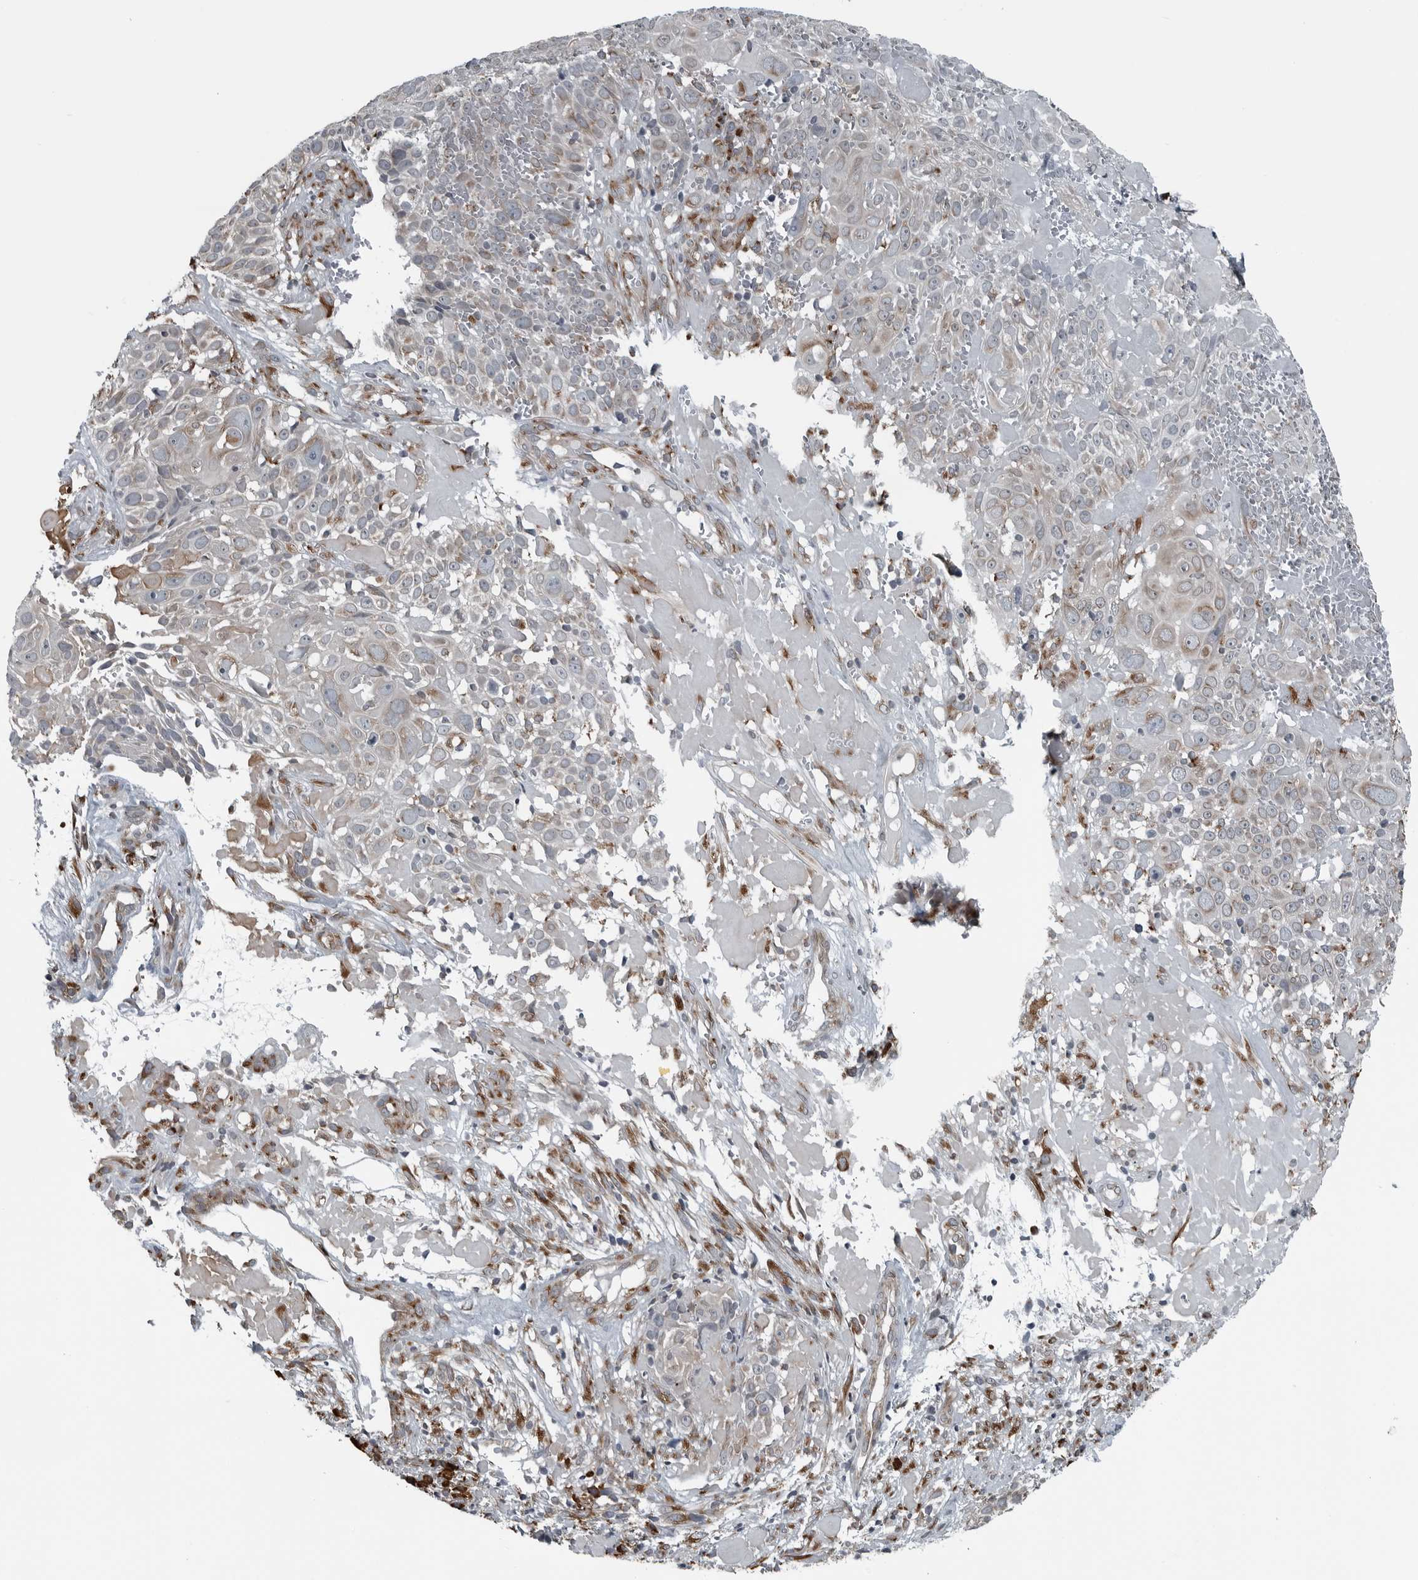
{"staining": {"intensity": "weak", "quantity": "<25%", "location": "cytoplasmic/membranous"}, "tissue": "cervical cancer", "cell_type": "Tumor cells", "image_type": "cancer", "snomed": [{"axis": "morphology", "description": "Squamous cell carcinoma, NOS"}, {"axis": "topography", "description": "Cervix"}], "caption": "Tumor cells are negative for brown protein staining in cervical squamous cell carcinoma.", "gene": "CEP85", "patient": {"sex": "female", "age": 74}}